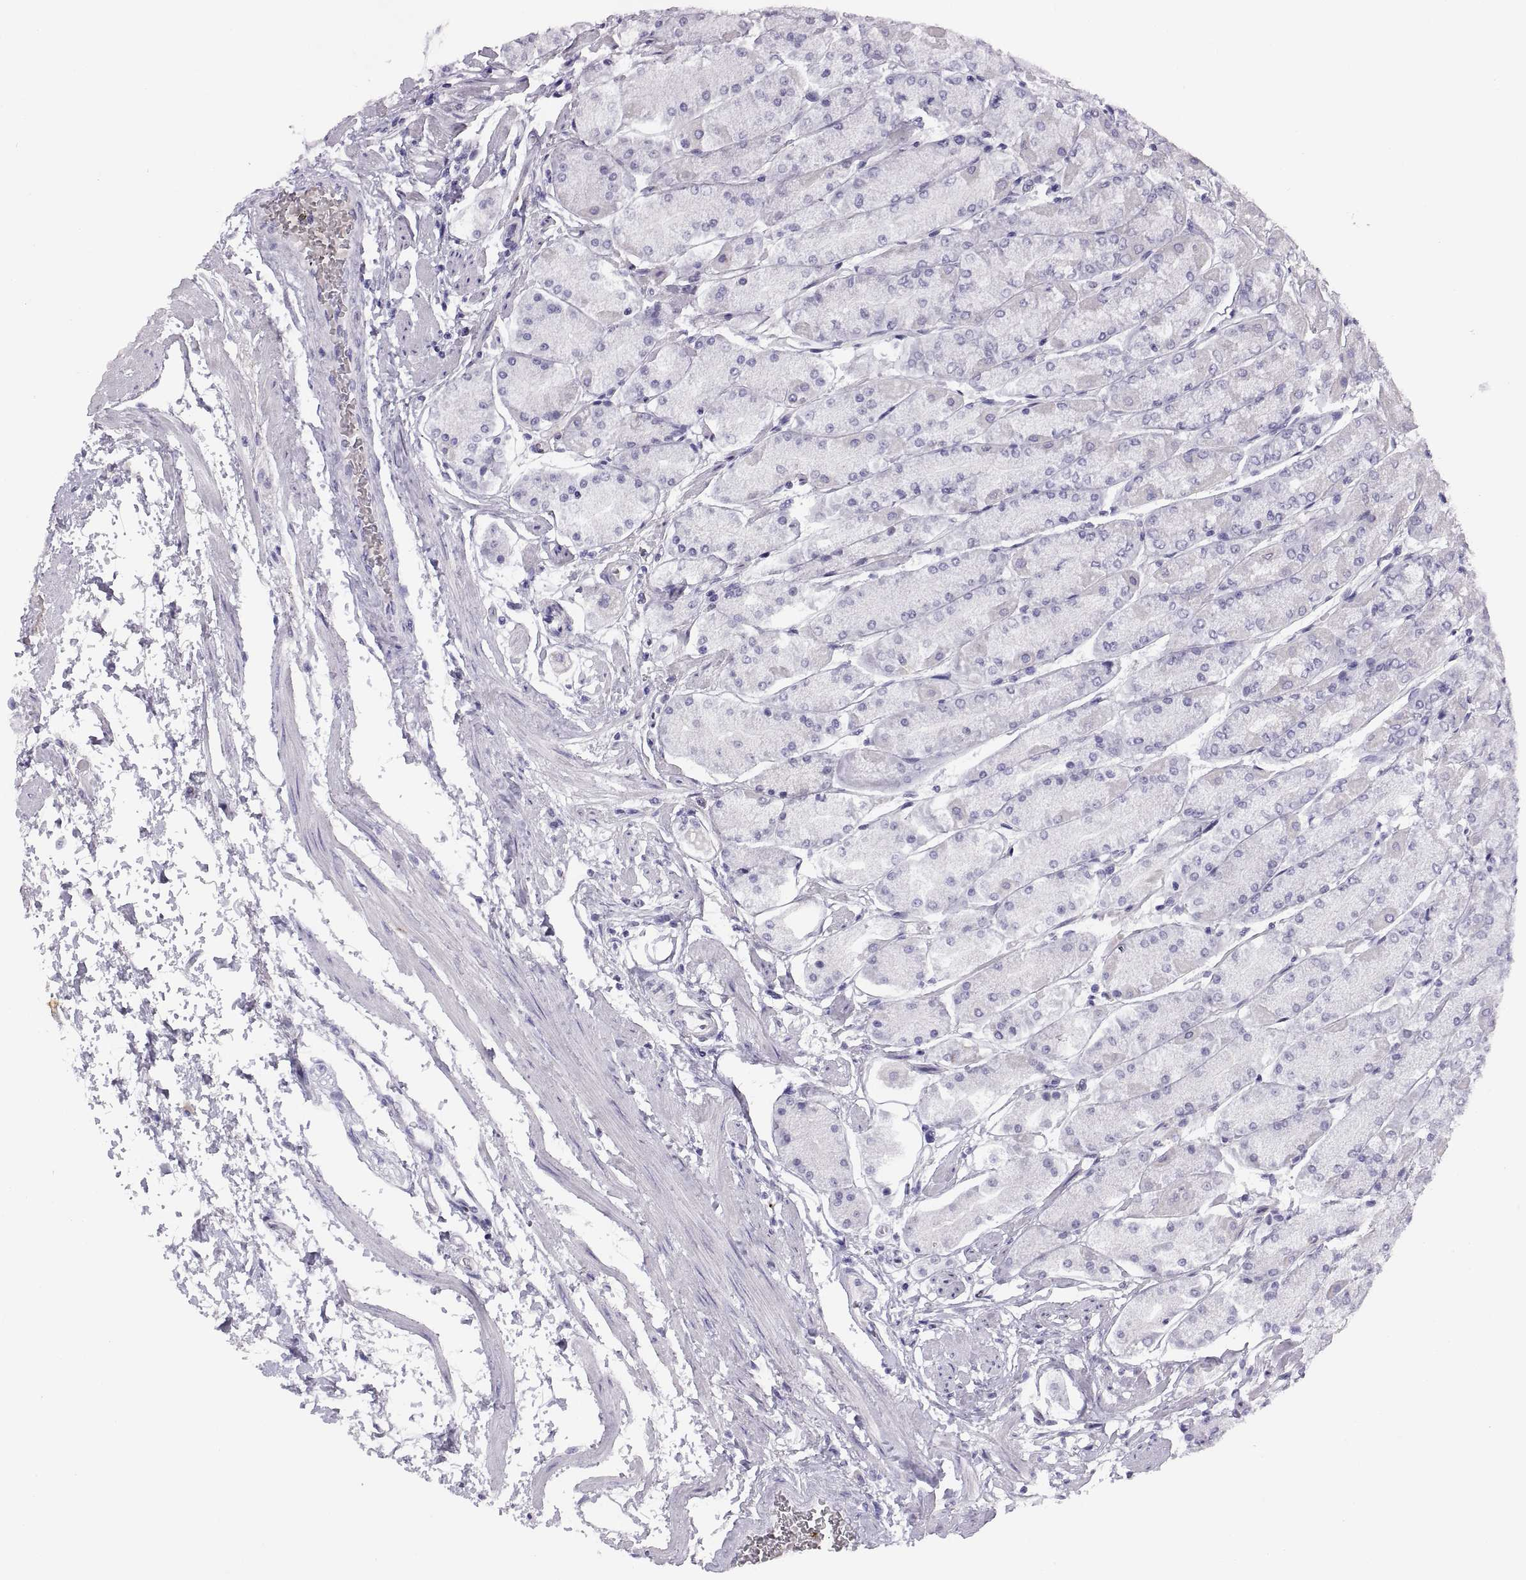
{"staining": {"intensity": "negative", "quantity": "none", "location": "none"}, "tissue": "stomach", "cell_type": "Glandular cells", "image_type": "normal", "snomed": [{"axis": "morphology", "description": "Normal tissue, NOS"}, {"axis": "topography", "description": "Stomach, upper"}], "caption": "Immunohistochemistry image of benign human stomach stained for a protein (brown), which reveals no staining in glandular cells.", "gene": "CARTPT", "patient": {"sex": "male", "age": 60}}